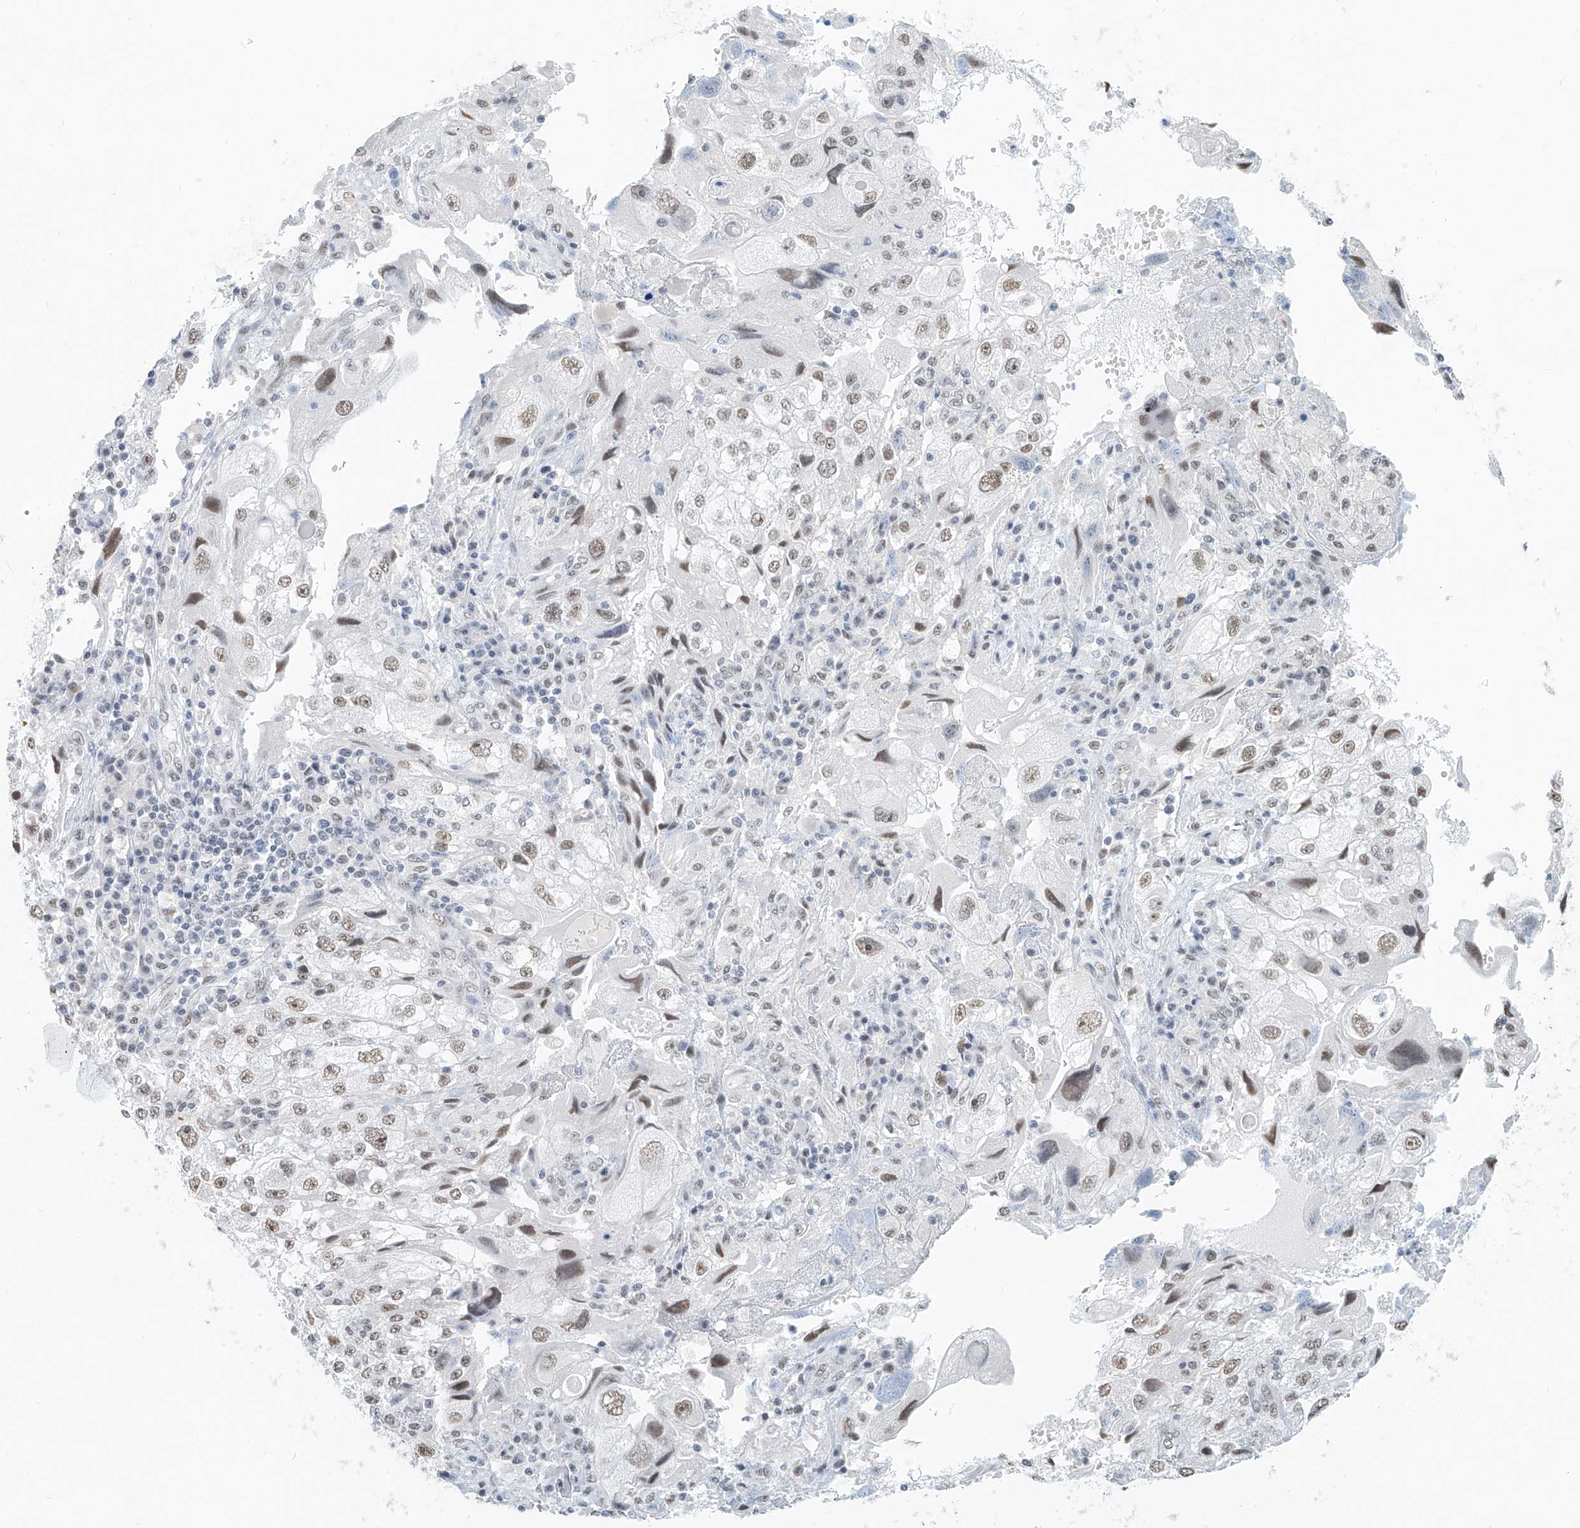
{"staining": {"intensity": "weak", "quantity": ">75%", "location": "nuclear"}, "tissue": "endometrial cancer", "cell_type": "Tumor cells", "image_type": "cancer", "snomed": [{"axis": "morphology", "description": "Adenocarcinoma, NOS"}, {"axis": "topography", "description": "Endometrium"}], "caption": "Brown immunohistochemical staining in human endometrial cancer shows weak nuclear staining in approximately >75% of tumor cells.", "gene": "PGC", "patient": {"sex": "female", "age": 49}}